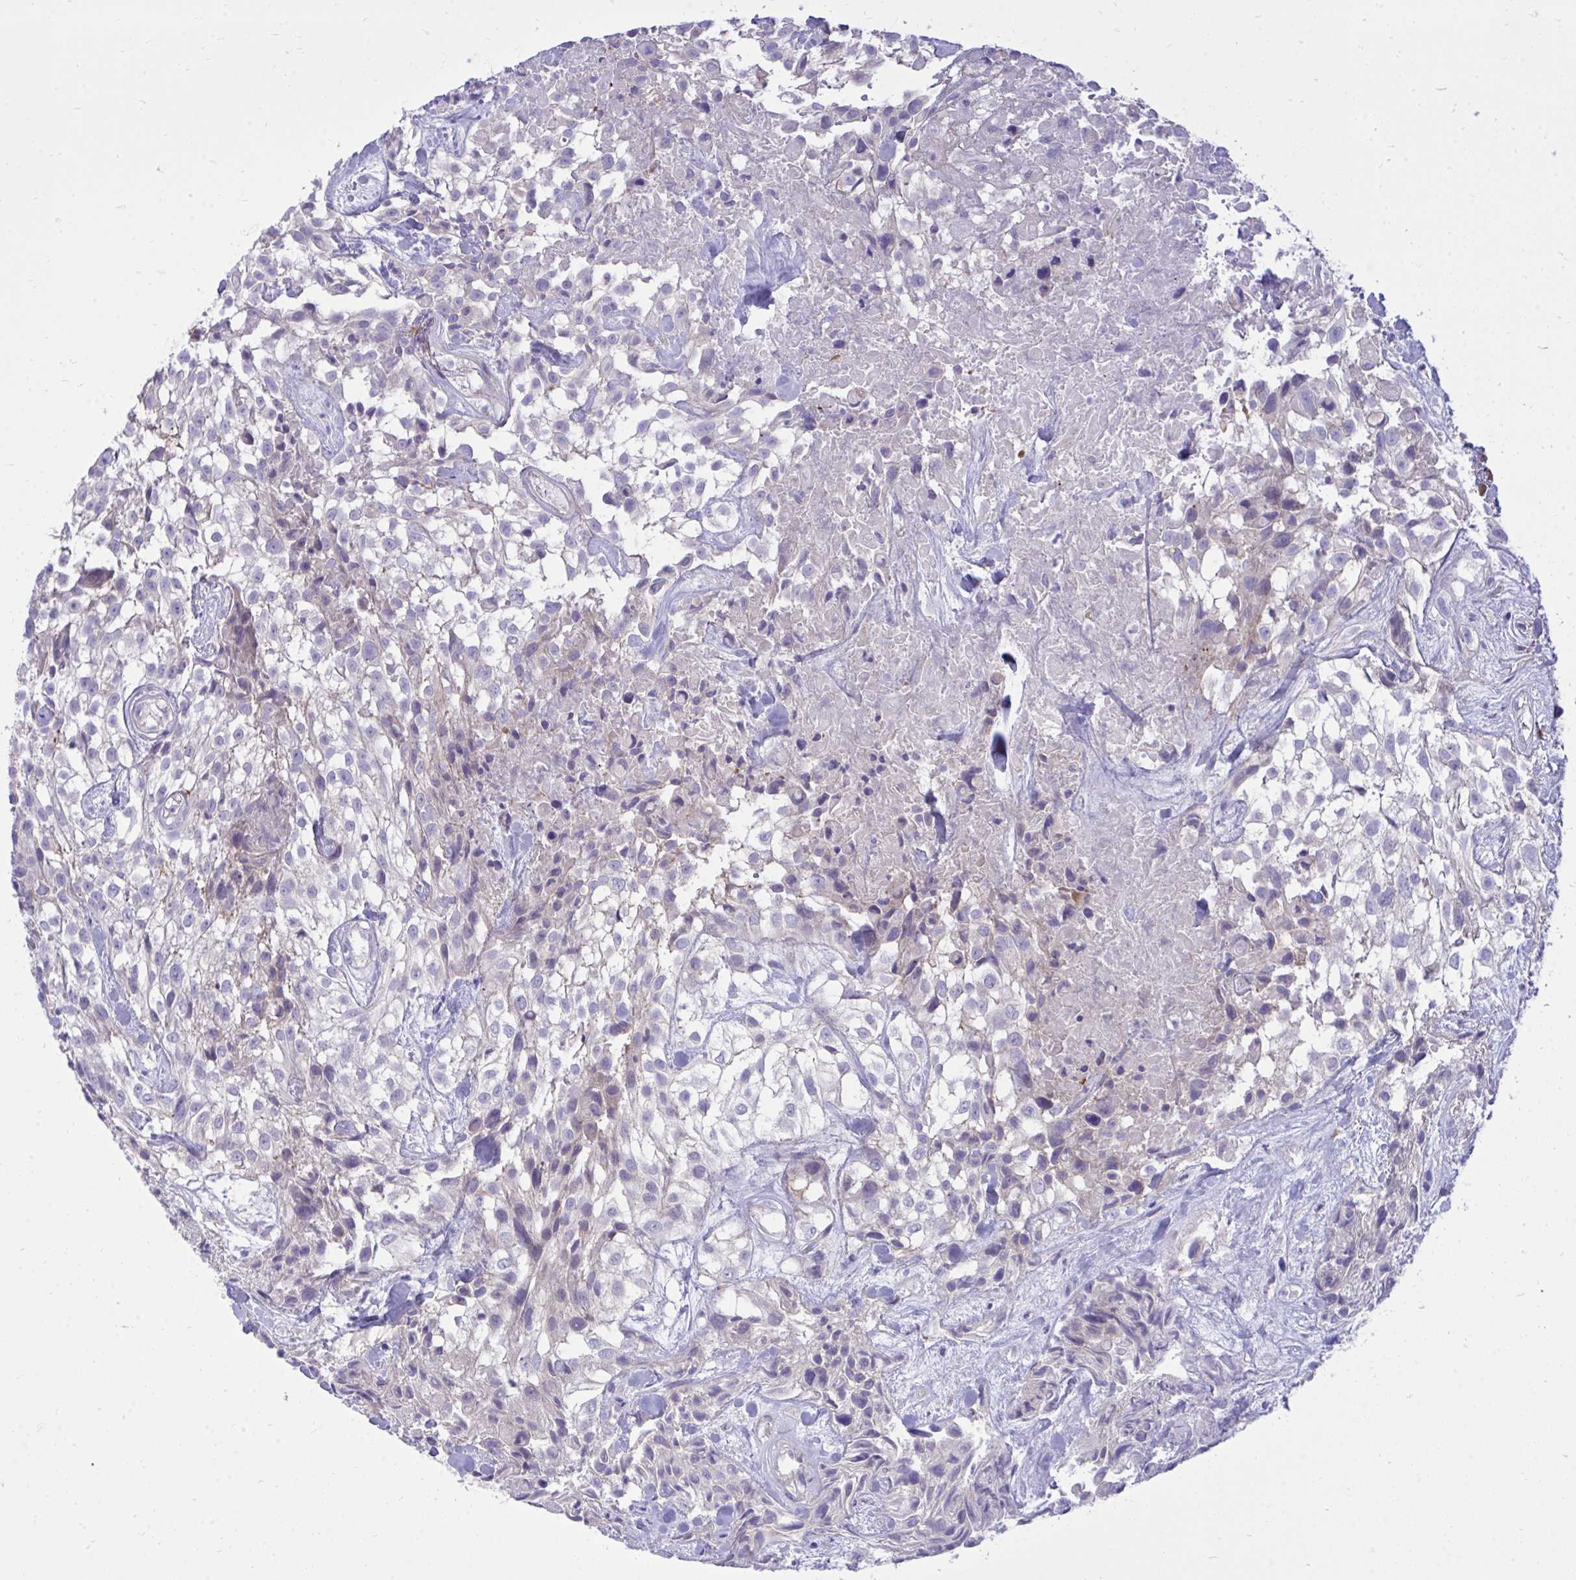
{"staining": {"intensity": "negative", "quantity": "none", "location": "none"}, "tissue": "urothelial cancer", "cell_type": "Tumor cells", "image_type": "cancer", "snomed": [{"axis": "morphology", "description": "Urothelial carcinoma, High grade"}, {"axis": "topography", "description": "Urinary bladder"}], "caption": "Tumor cells are negative for brown protein staining in urothelial carcinoma (high-grade).", "gene": "TP53I11", "patient": {"sex": "male", "age": 56}}